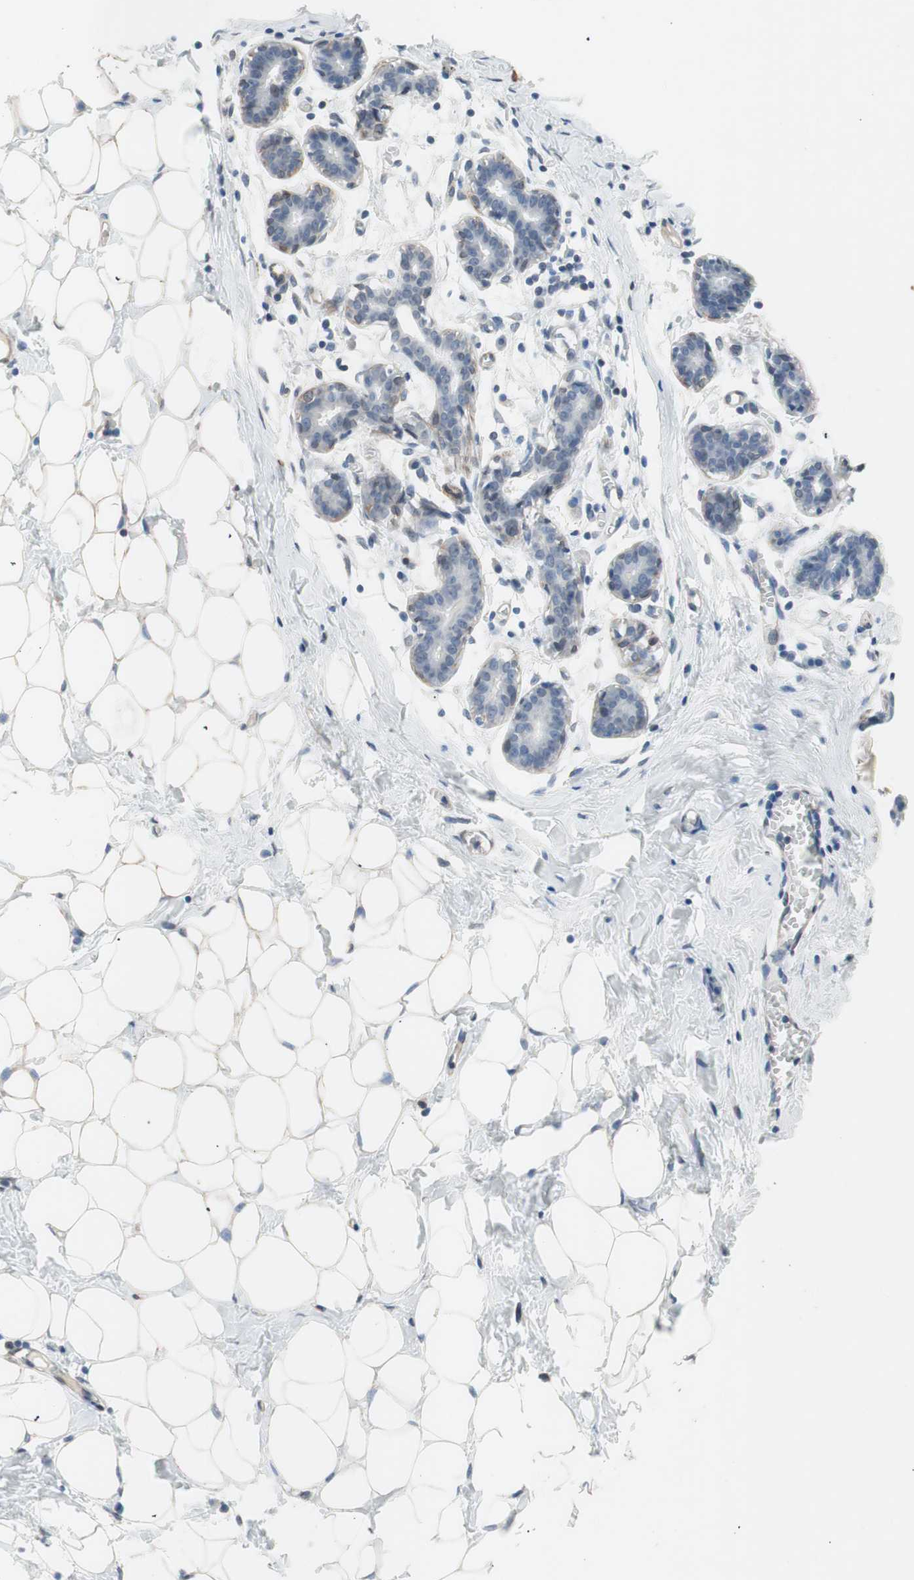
{"staining": {"intensity": "weak", "quantity": "25%-75%", "location": "cytoplasmic/membranous"}, "tissue": "breast", "cell_type": "Adipocytes", "image_type": "normal", "snomed": [{"axis": "morphology", "description": "Normal tissue, NOS"}, {"axis": "topography", "description": "Breast"}], "caption": "Weak cytoplasmic/membranous staining is identified in about 25%-75% of adipocytes in benign breast.", "gene": "ARNT2", "patient": {"sex": "female", "age": 27}}